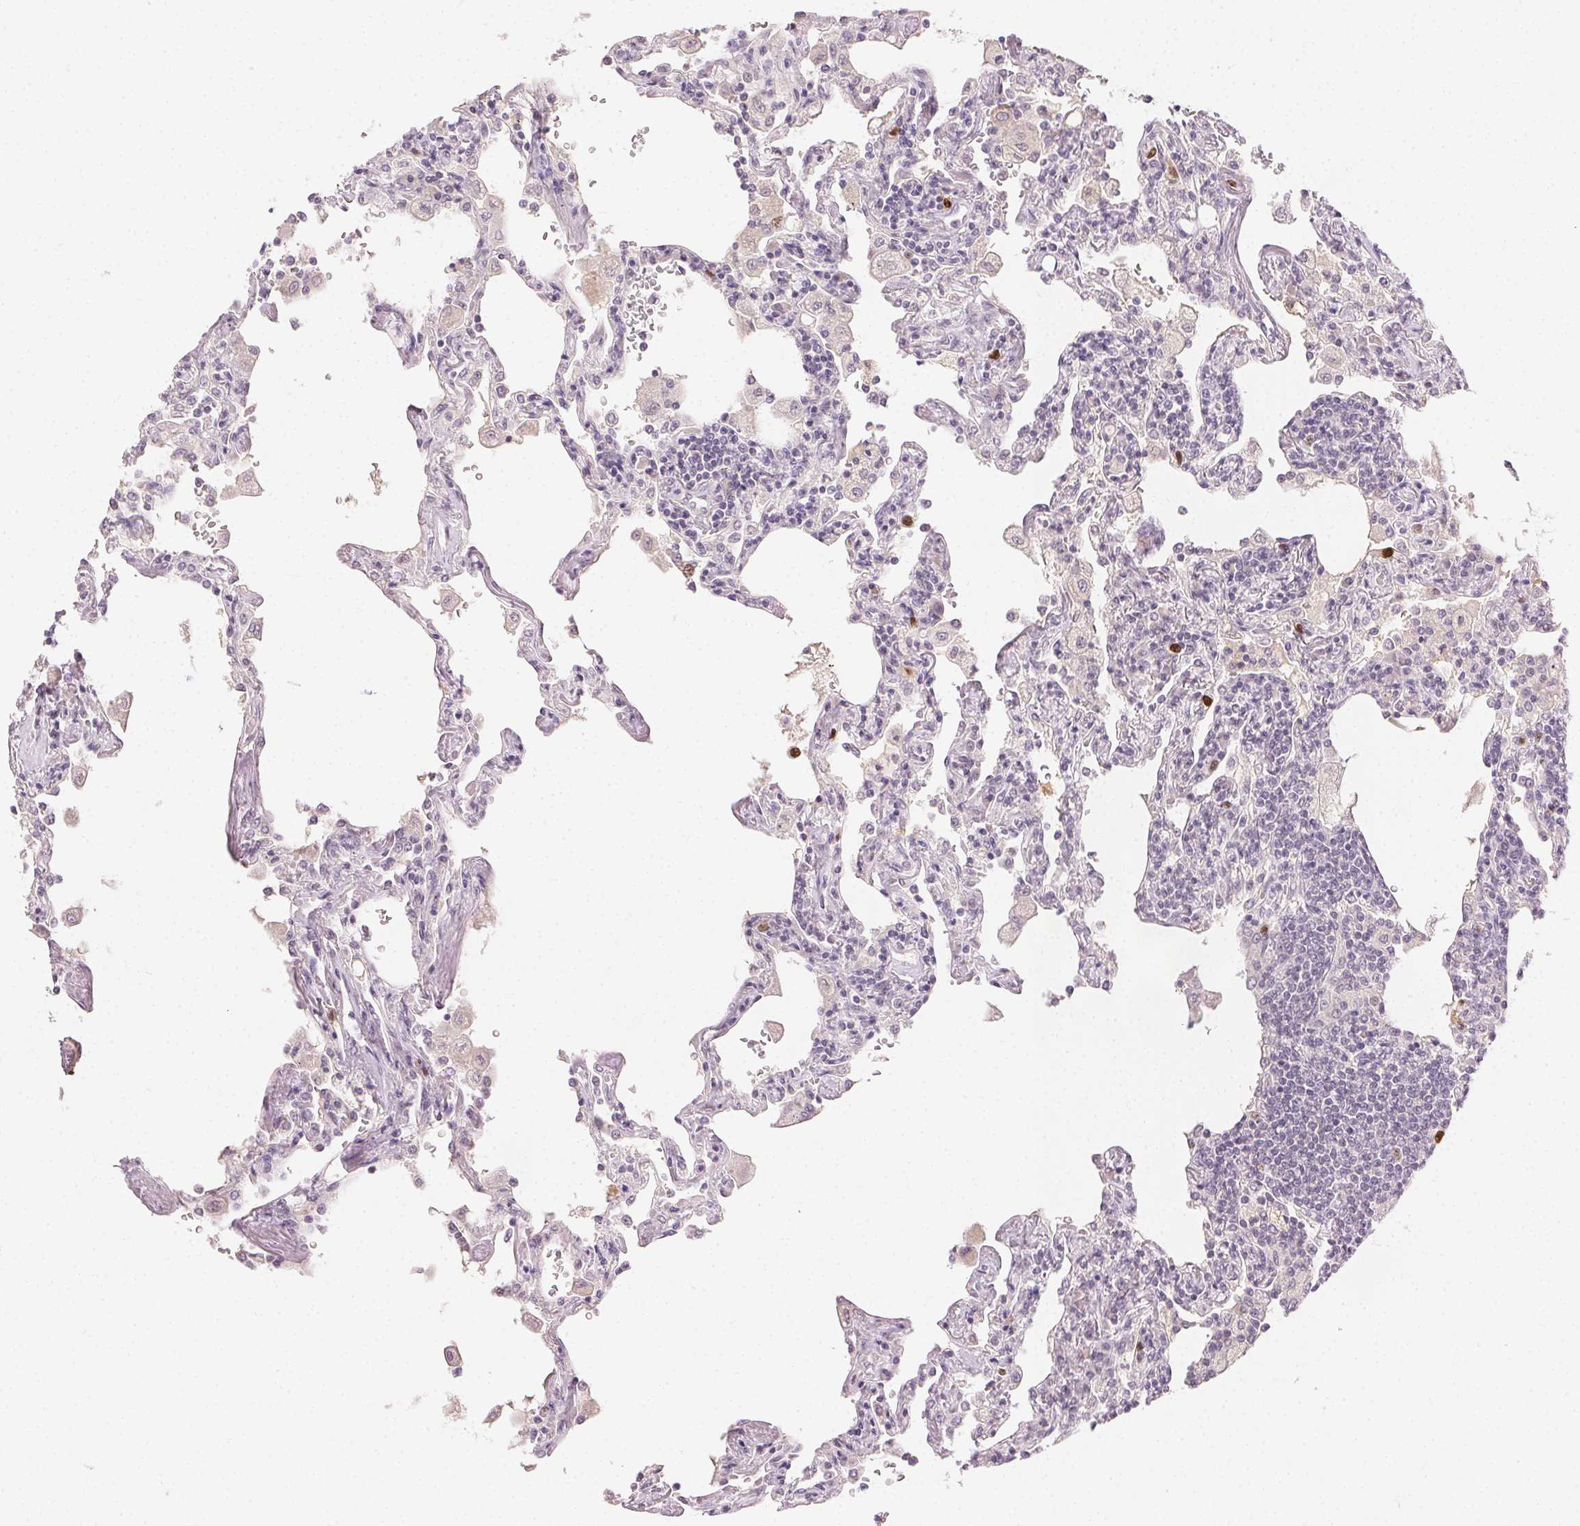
{"staining": {"intensity": "moderate", "quantity": "<25%", "location": "nuclear"}, "tissue": "lymphoma", "cell_type": "Tumor cells", "image_type": "cancer", "snomed": [{"axis": "morphology", "description": "Malignant lymphoma, non-Hodgkin's type, Low grade"}, {"axis": "topography", "description": "Lung"}], "caption": "Human malignant lymphoma, non-Hodgkin's type (low-grade) stained with a protein marker reveals moderate staining in tumor cells.", "gene": "ANLN", "patient": {"sex": "female", "age": 71}}